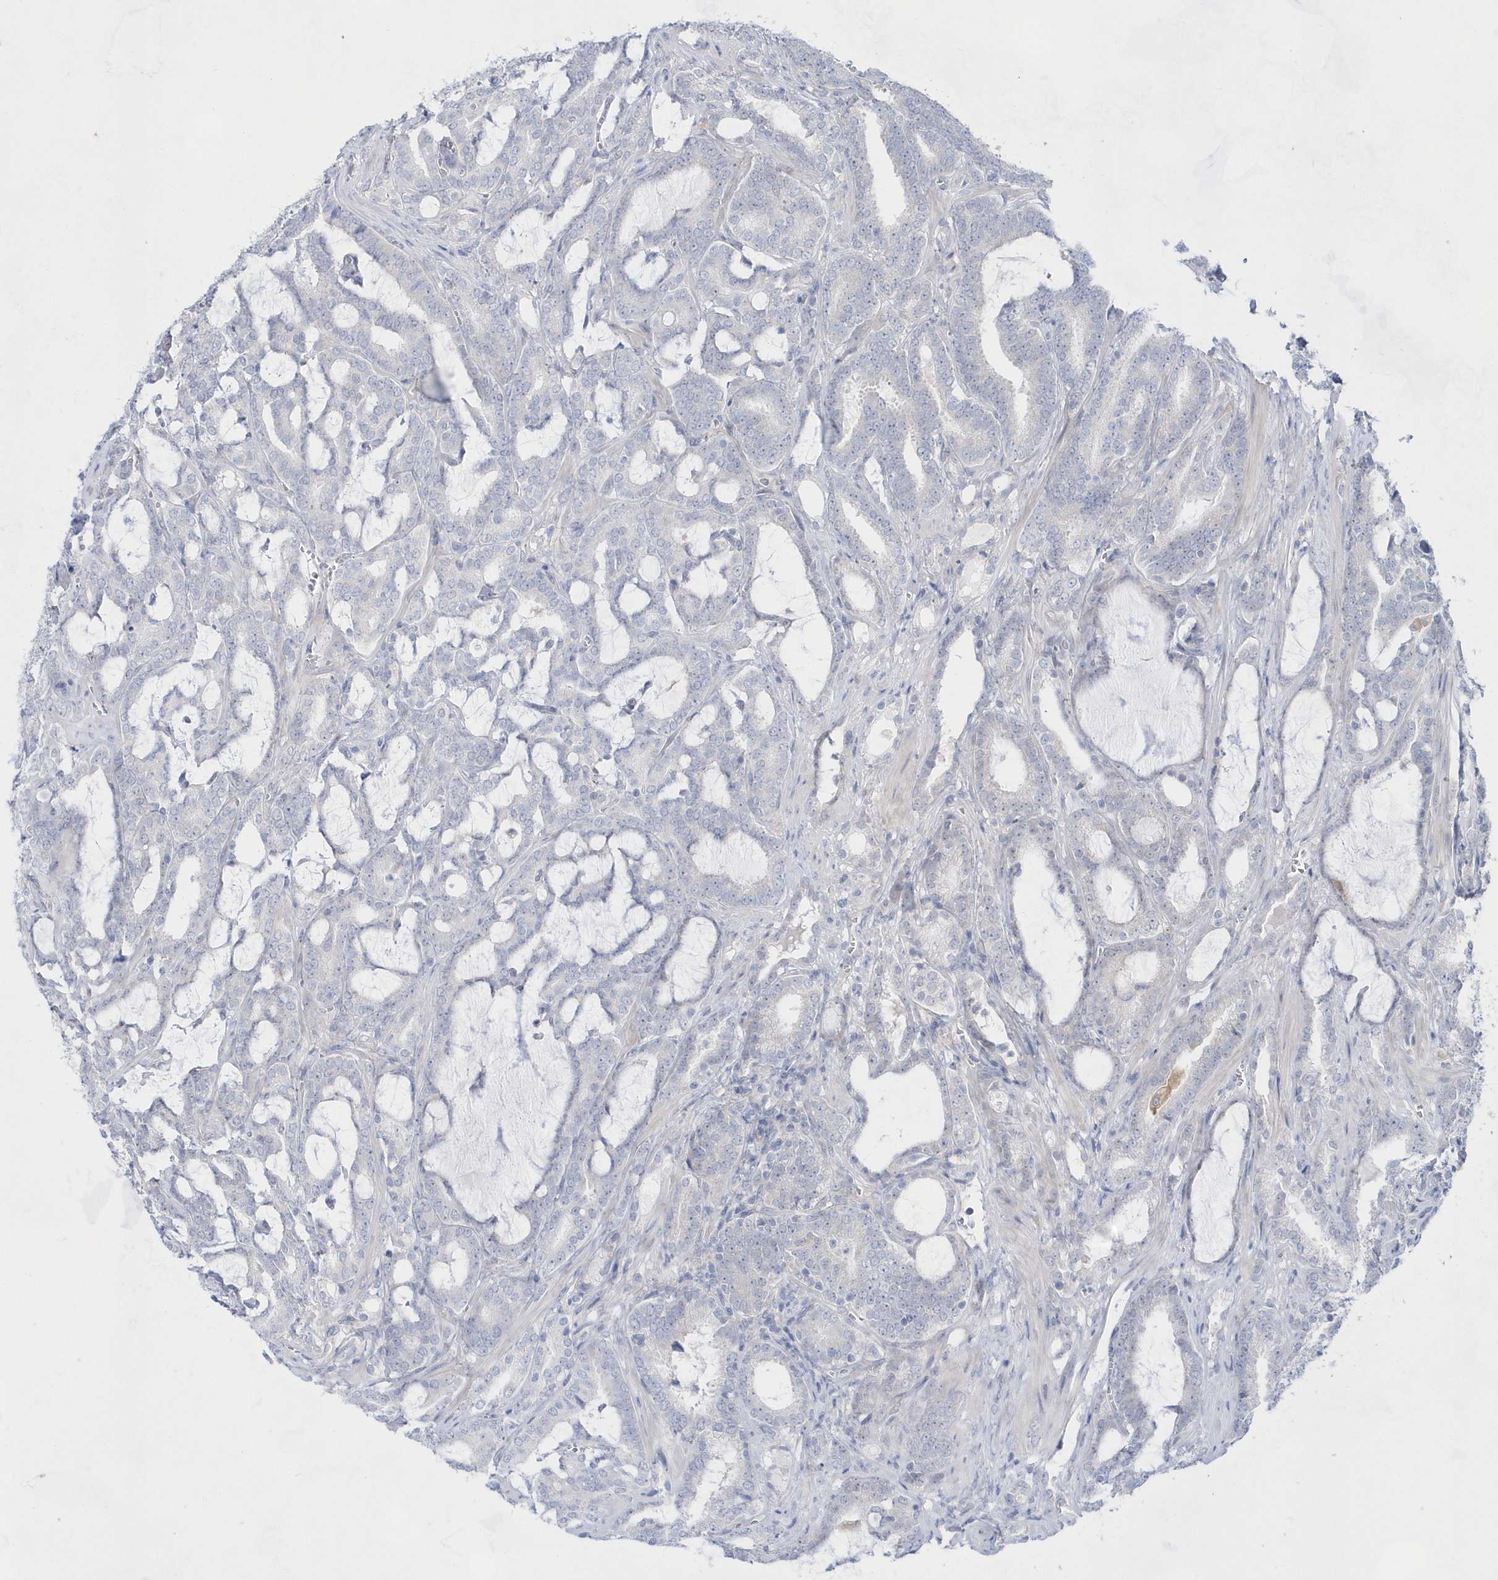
{"staining": {"intensity": "negative", "quantity": "none", "location": "none"}, "tissue": "prostate cancer", "cell_type": "Tumor cells", "image_type": "cancer", "snomed": [{"axis": "morphology", "description": "Adenocarcinoma, High grade"}, {"axis": "topography", "description": "Prostate and seminal vesicle, NOS"}], "caption": "Image shows no significant protein staining in tumor cells of prostate cancer (adenocarcinoma (high-grade)).", "gene": "BDH2", "patient": {"sex": "male", "age": 67}}